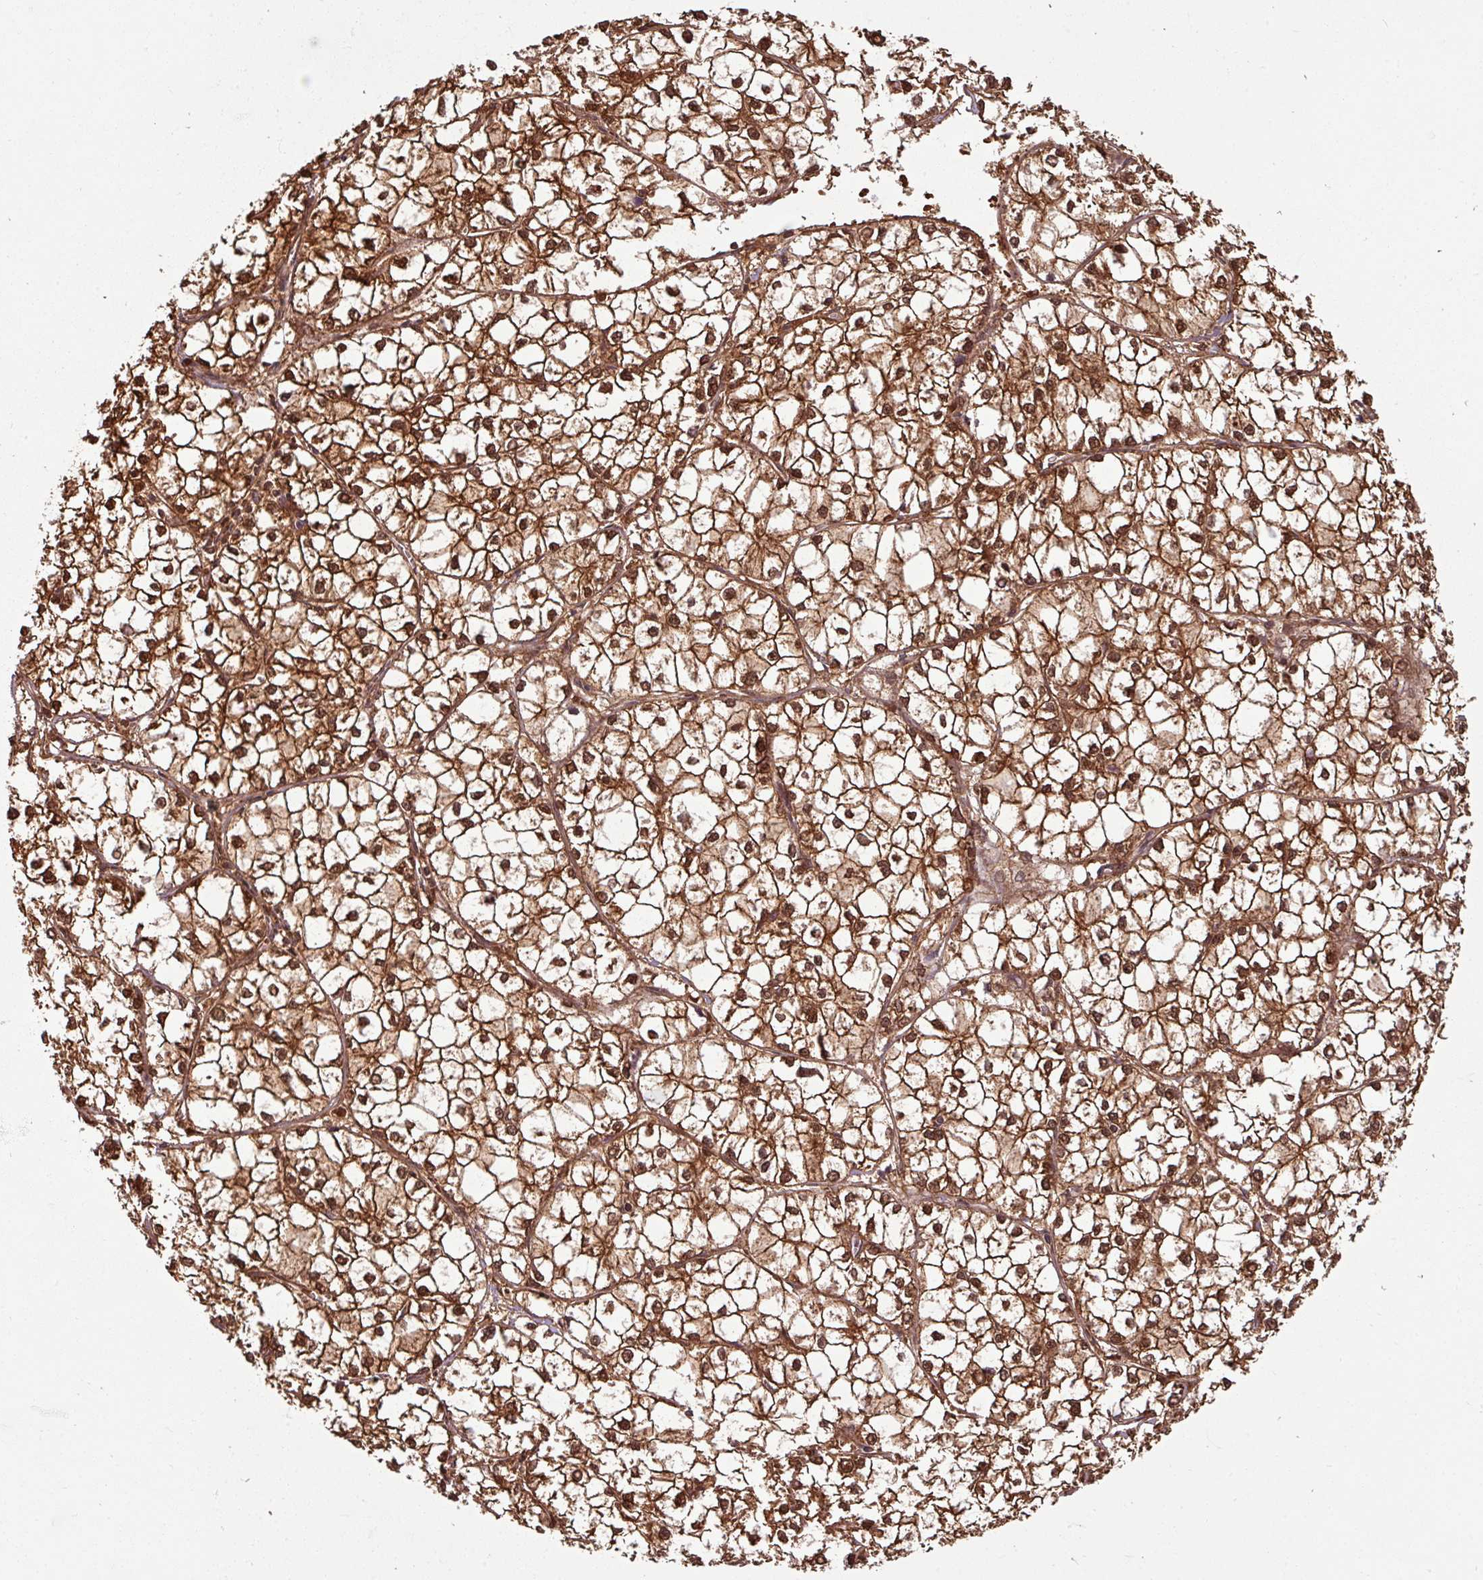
{"staining": {"intensity": "strong", "quantity": ">75%", "location": "cytoplasmic/membranous,nuclear"}, "tissue": "liver cancer", "cell_type": "Tumor cells", "image_type": "cancer", "snomed": [{"axis": "morphology", "description": "Carcinoma, Hepatocellular, NOS"}, {"axis": "topography", "description": "Liver"}], "caption": "Immunohistochemical staining of human hepatocellular carcinoma (liver) displays high levels of strong cytoplasmic/membranous and nuclear positivity in about >75% of tumor cells.", "gene": "KCTD11", "patient": {"sex": "female", "age": 43}}